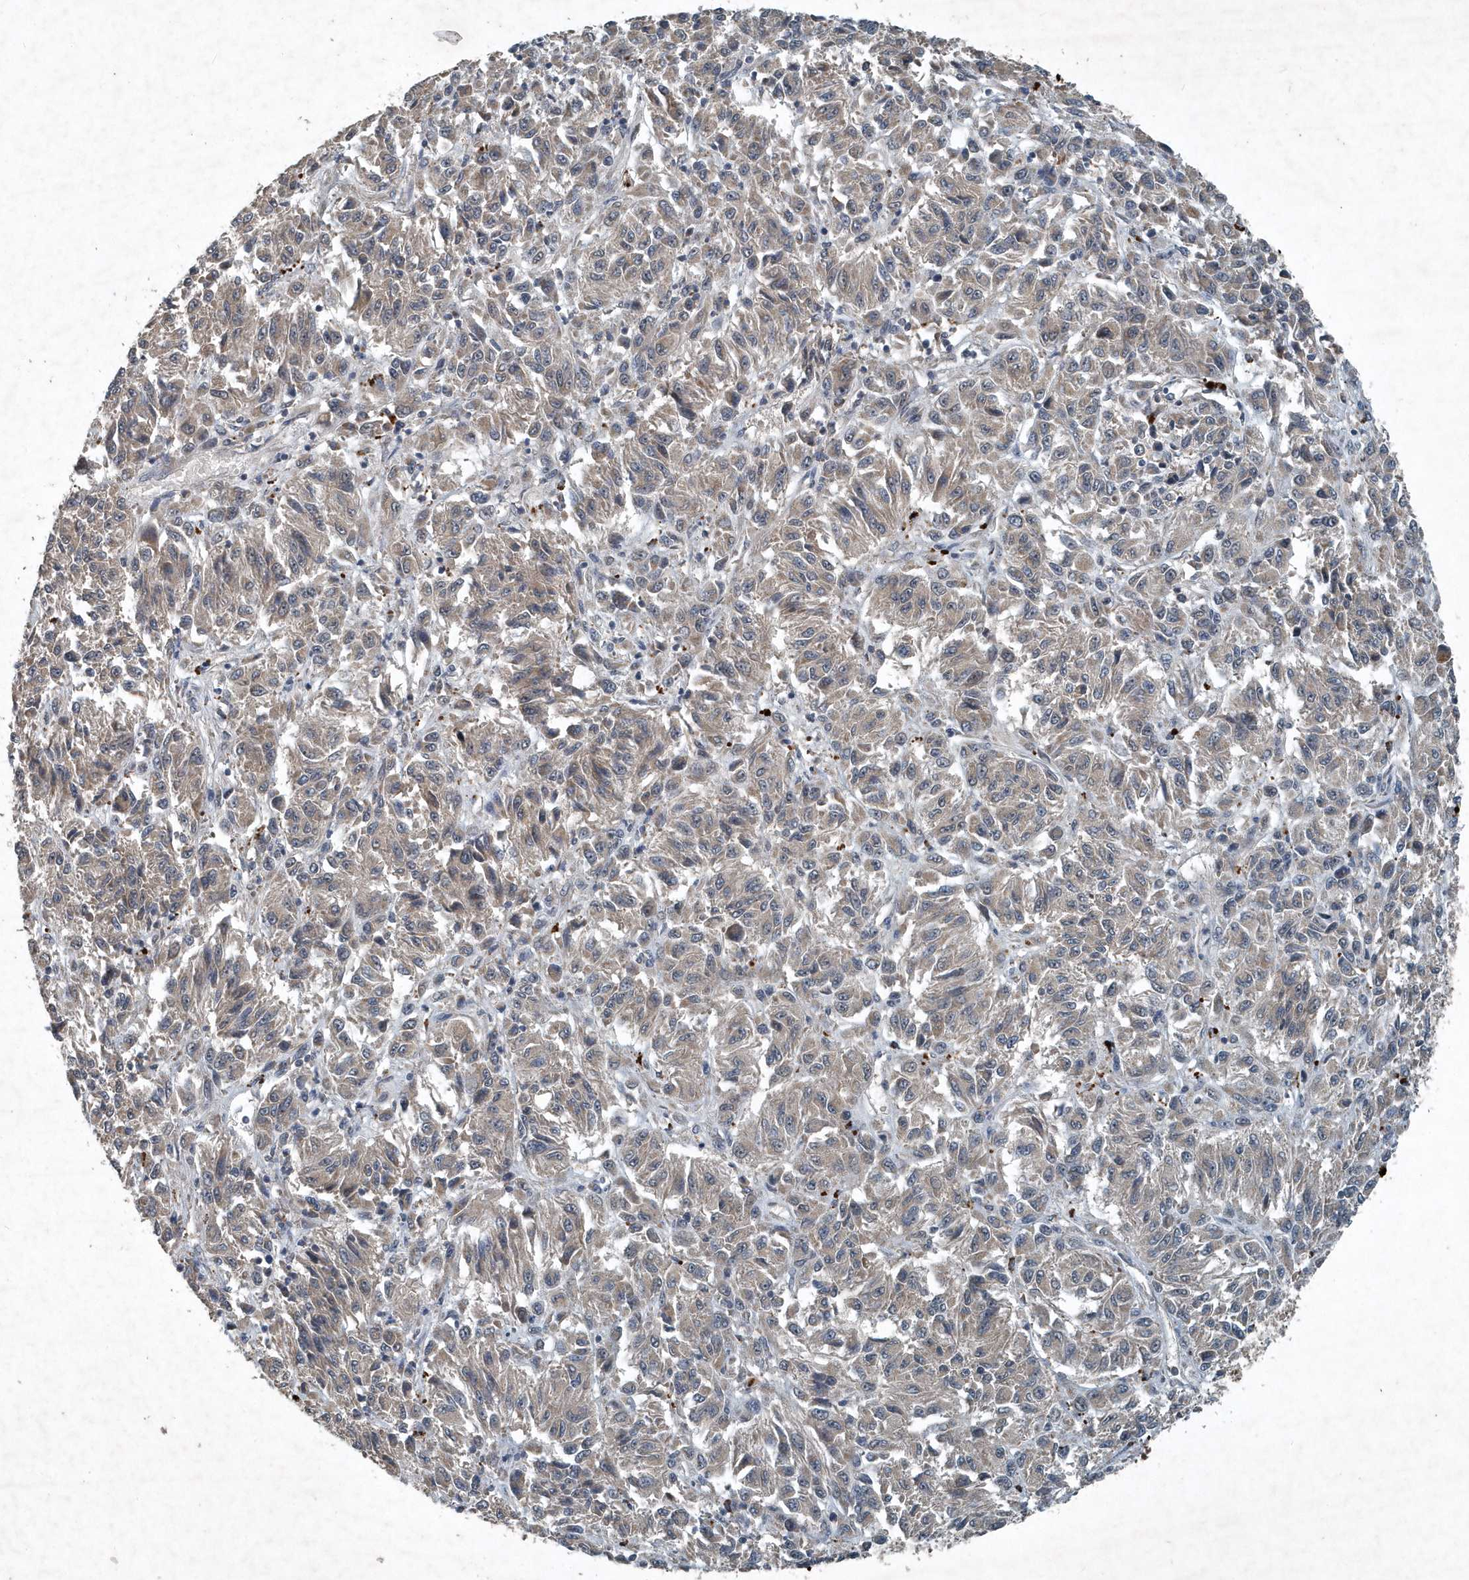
{"staining": {"intensity": "negative", "quantity": "none", "location": "none"}, "tissue": "melanoma", "cell_type": "Tumor cells", "image_type": "cancer", "snomed": [{"axis": "morphology", "description": "Malignant melanoma, Metastatic site"}, {"axis": "topography", "description": "Lung"}], "caption": "Immunohistochemical staining of human malignant melanoma (metastatic site) exhibits no significant expression in tumor cells.", "gene": "SCFD2", "patient": {"sex": "male", "age": 64}}